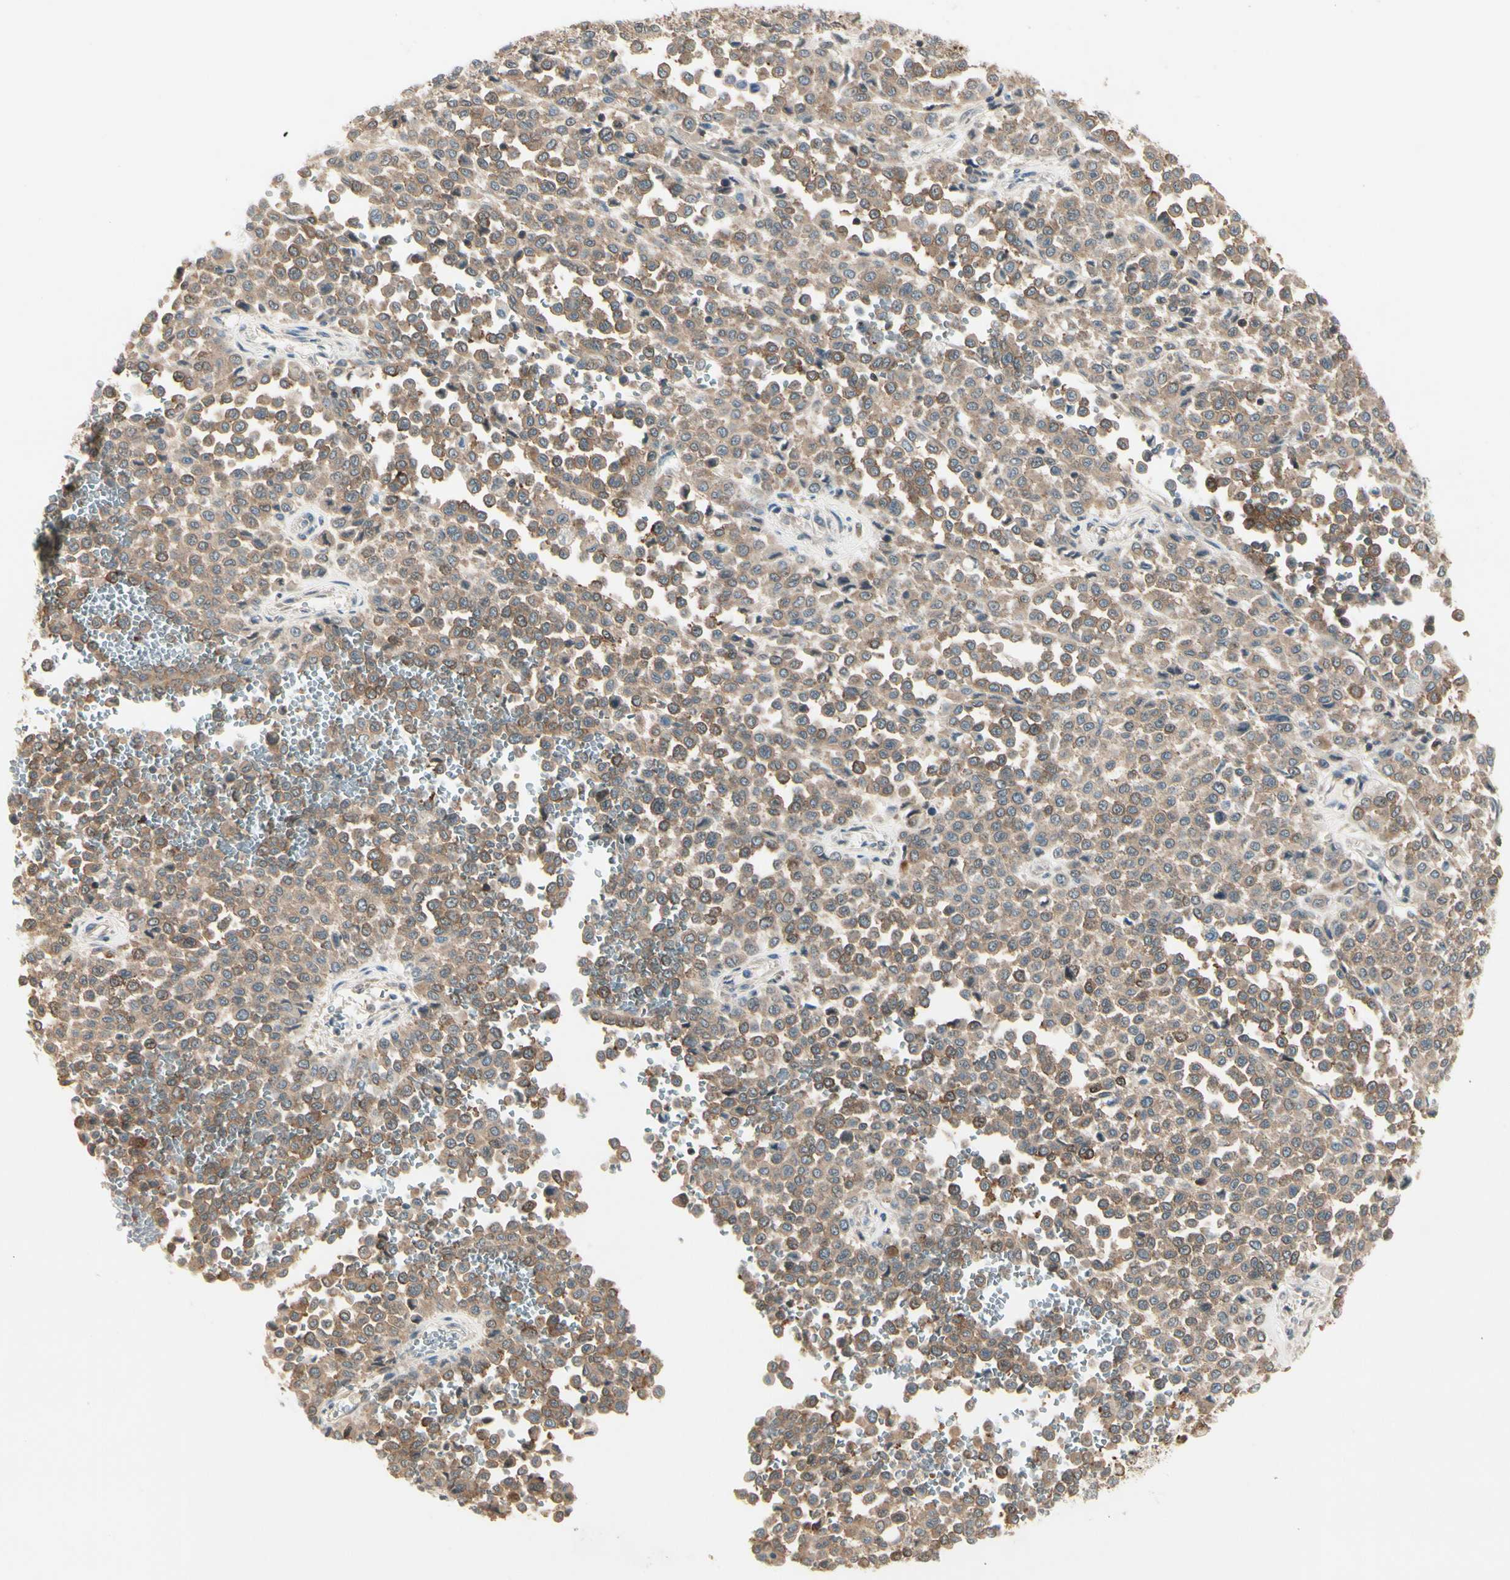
{"staining": {"intensity": "weak", "quantity": ">75%", "location": "cytoplasmic/membranous"}, "tissue": "melanoma", "cell_type": "Tumor cells", "image_type": "cancer", "snomed": [{"axis": "morphology", "description": "Malignant melanoma, Metastatic site"}, {"axis": "topography", "description": "Pancreas"}], "caption": "Malignant melanoma (metastatic site) stained with a protein marker reveals weak staining in tumor cells.", "gene": "OXSR1", "patient": {"sex": "female", "age": 30}}